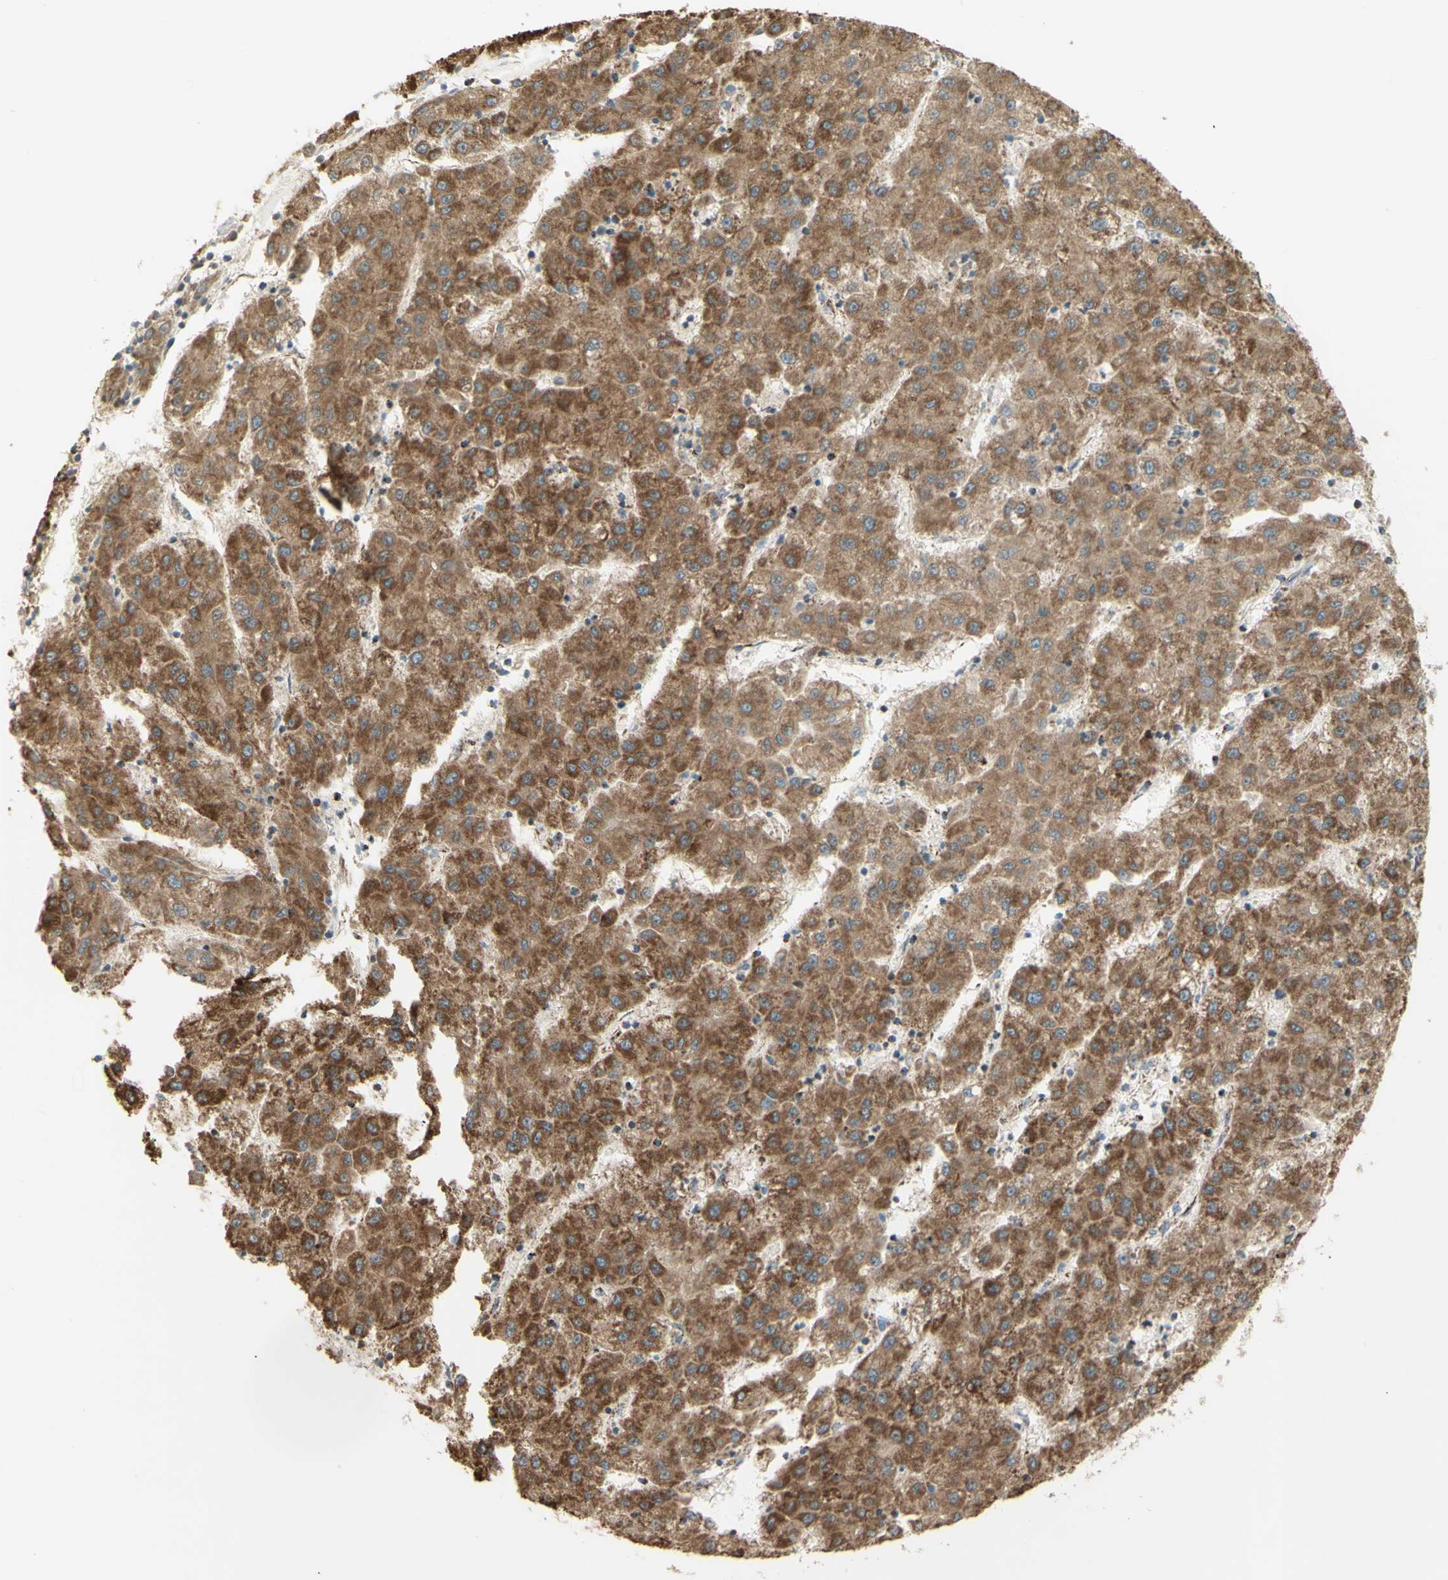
{"staining": {"intensity": "moderate", "quantity": ">75%", "location": "cytoplasmic/membranous"}, "tissue": "liver cancer", "cell_type": "Tumor cells", "image_type": "cancer", "snomed": [{"axis": "morphology", "description": "Carcinoma, Hepatocellular, NOS"}, {"axis": "topography", "description": "Liver"}], "caption": "Tumor cells exhibit moderate cytoplasmic/membranous expression in about >75% of cells in liver hepatocellular carcinoma.", "gene": "LETM1", "patient": {"sex": "male", "age": 72}}